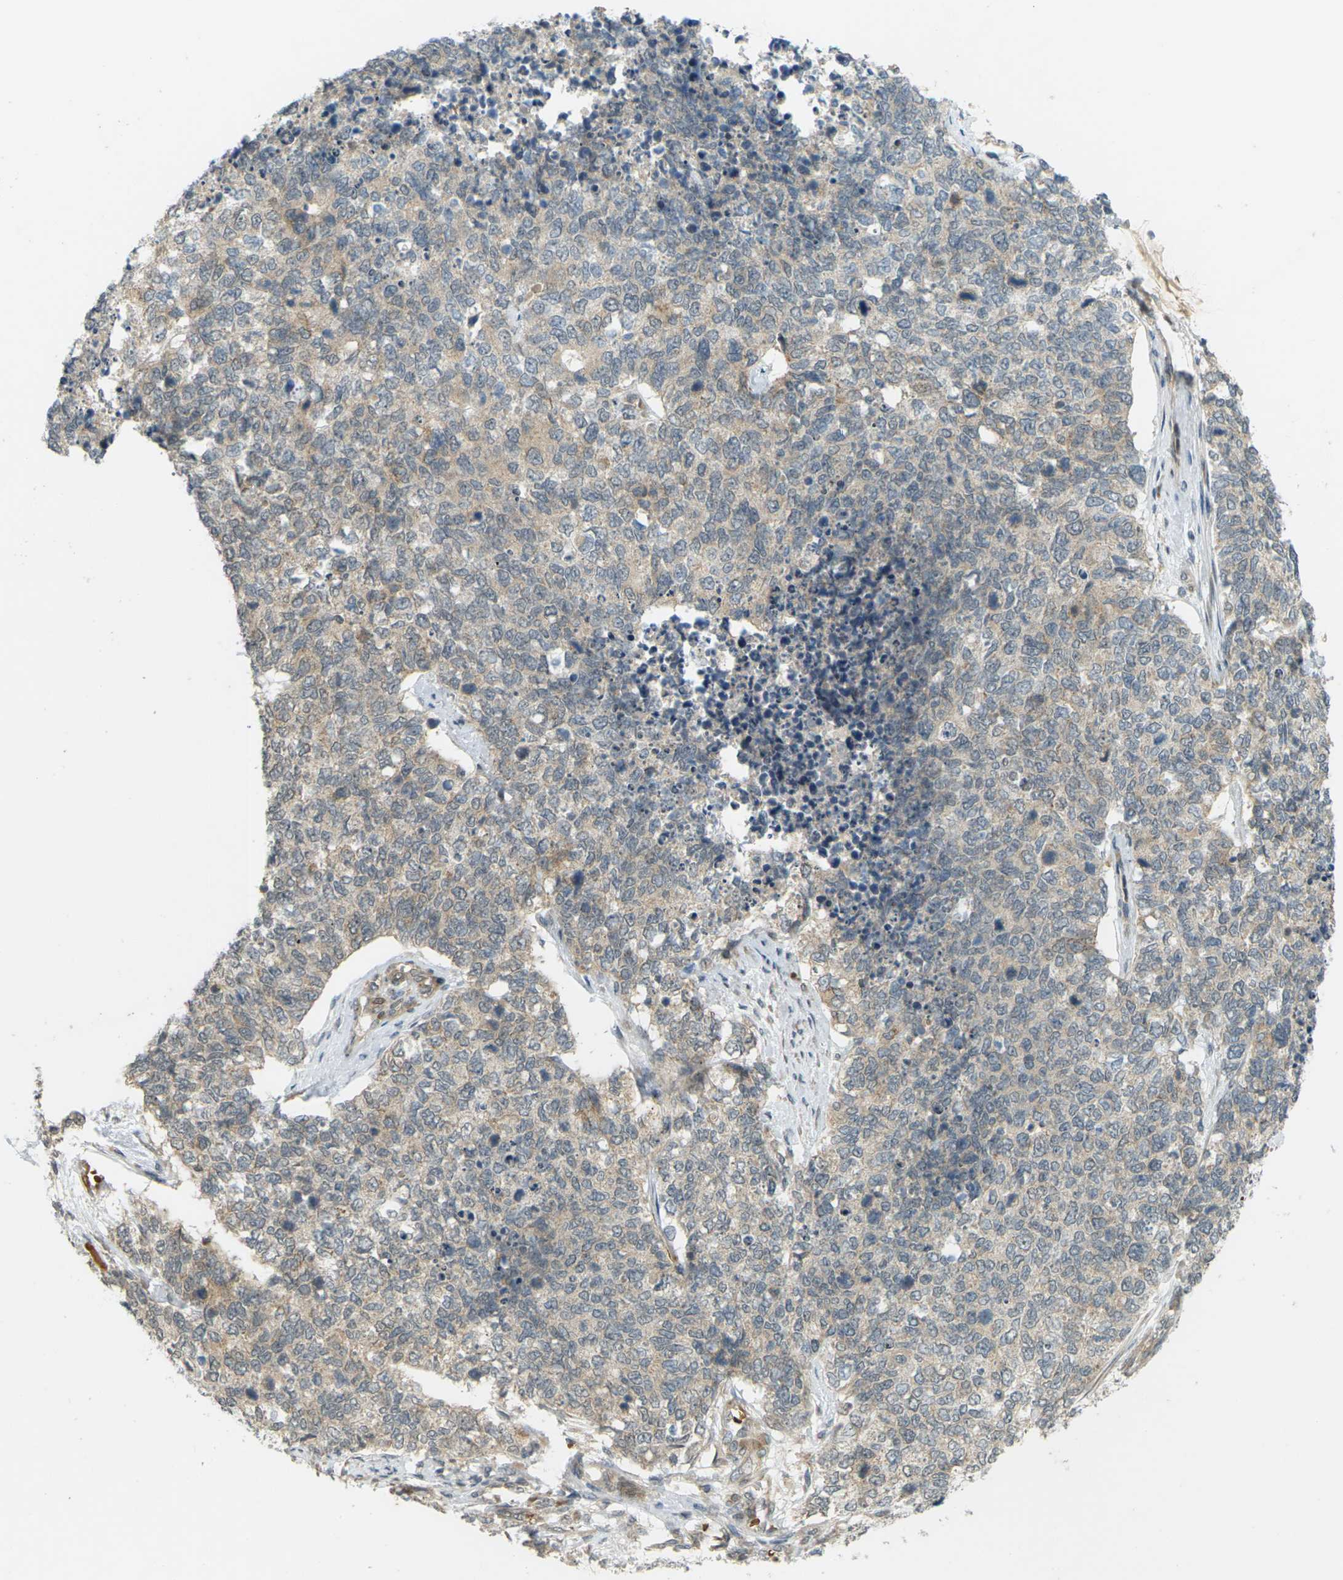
{"staining": {"intensity": "weak", "quantity": ">75%", "location": "cytoplasmic/membranous"}, "tissue": "cervical cancer", "cell_type": "Tumor cells", "image_type": "cancer", "snomed": [{"axis": "morphology", "description": "Squamous cell carcinoma, NOS"}, {"axis": "topography", "description": "Cervix"}], "caption": "Immunohistochemistry (IHC) micrograph of neoplastic tissue: cervical squamous cell carcinoma stained using immunohistochemistry exhibits low levels of weak protein expression localized specifically in the cytoplasmic/membranous of tumor cells, appearing as a cytoplasmic/membranous brown color.", "gene": "SOCS6", "patient": {"sex": "female", "age": 63}}